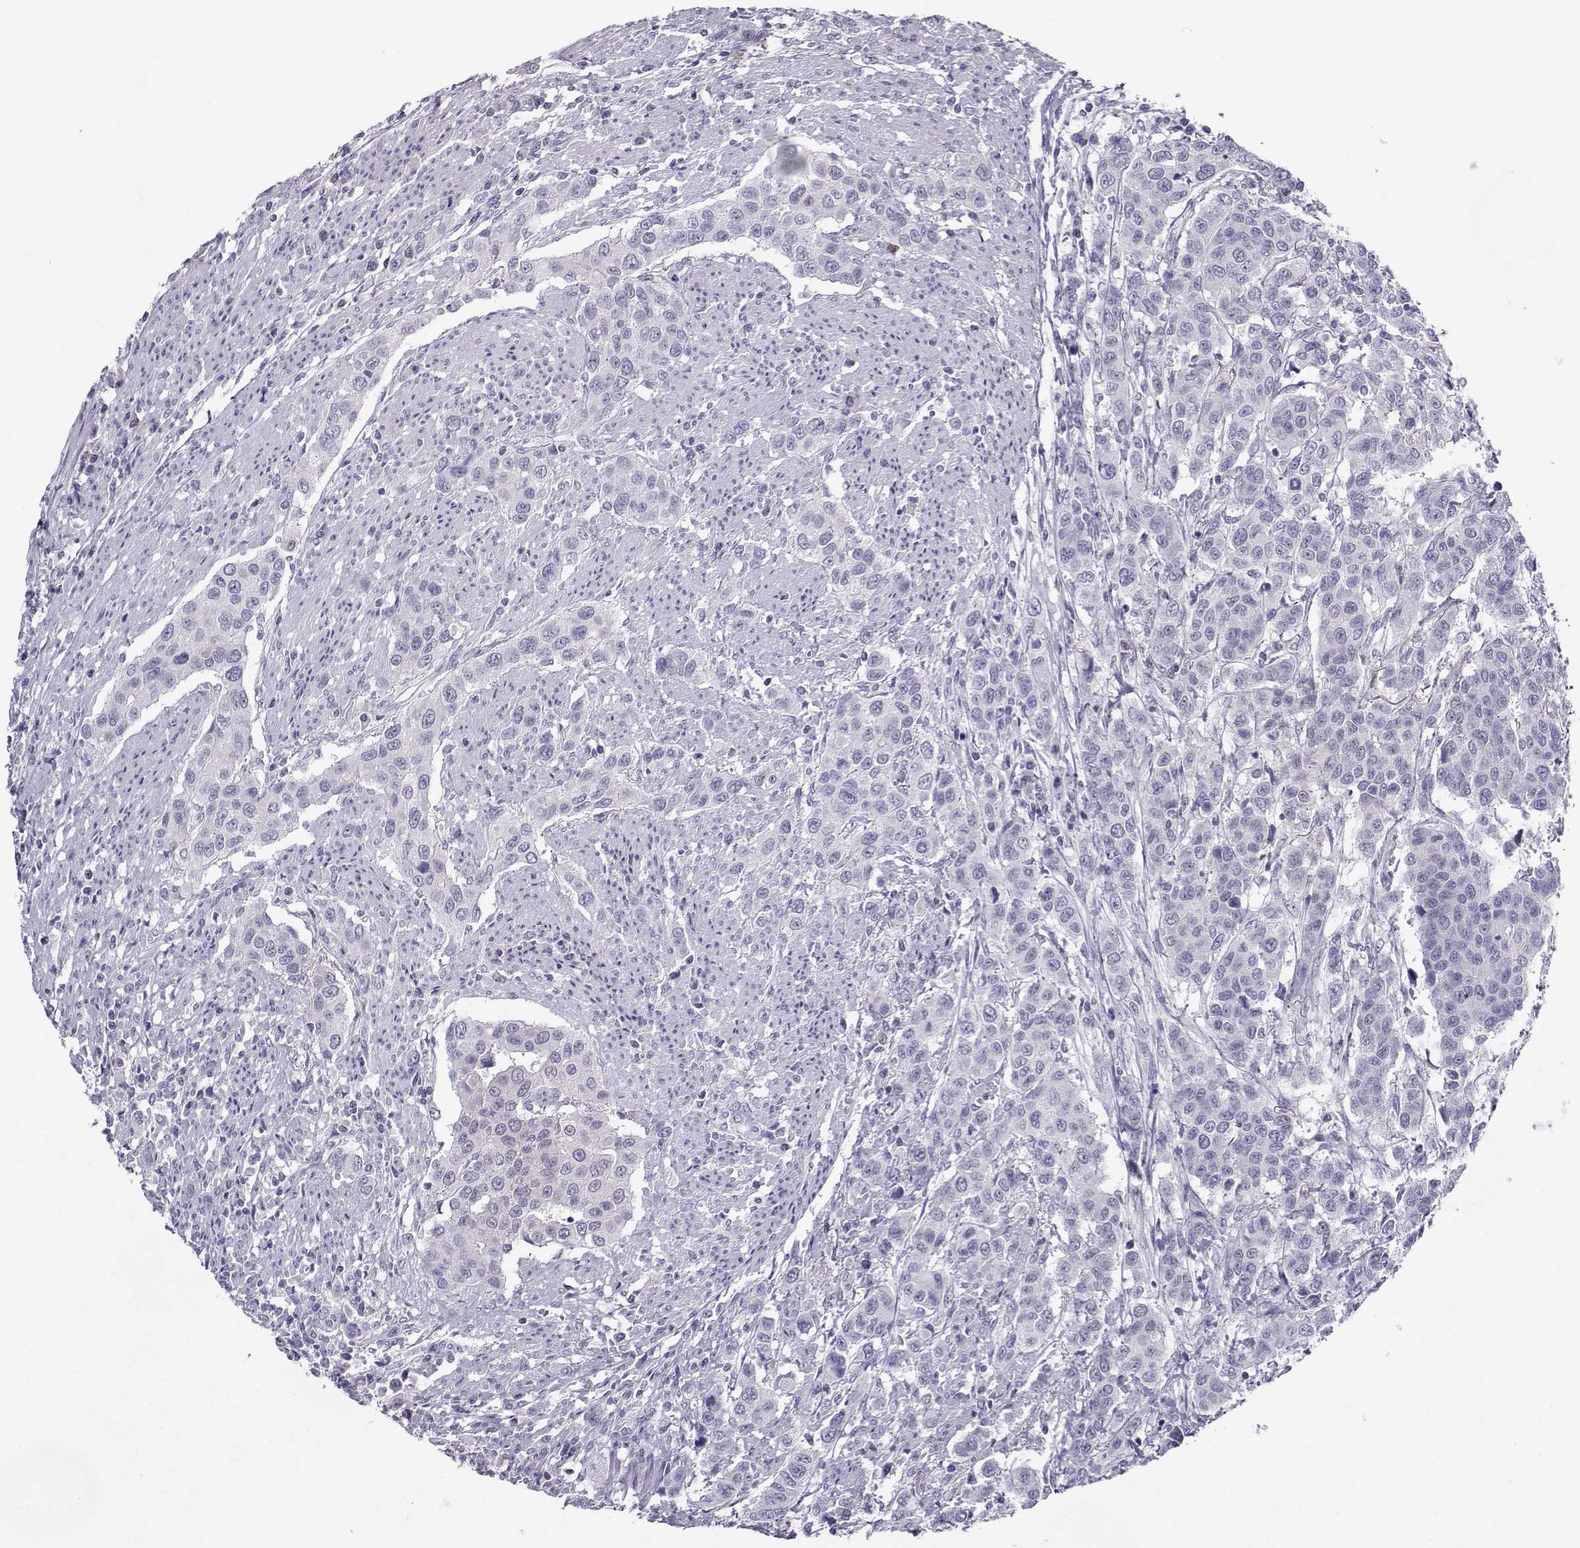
{"staining": {"intensity": "negative", "quantity": "none", "location": "none"}, "tissue": "urothelial cancer", "cell_type": "Tumor cells", "image_type": "cancer", "snomed": [{"axis": "morphology", "description": "Urothelial carcinoma, High grade"}, {"axis": "topography", "description": "Urinary bladder"}], "caption": "A photomicrograph of high-grade urothelial carcinoma stained for a protein exhibits no brown staining in tumor cells.", "gene": "PGK1", "patient": {"sex": "female", "age": 58}}